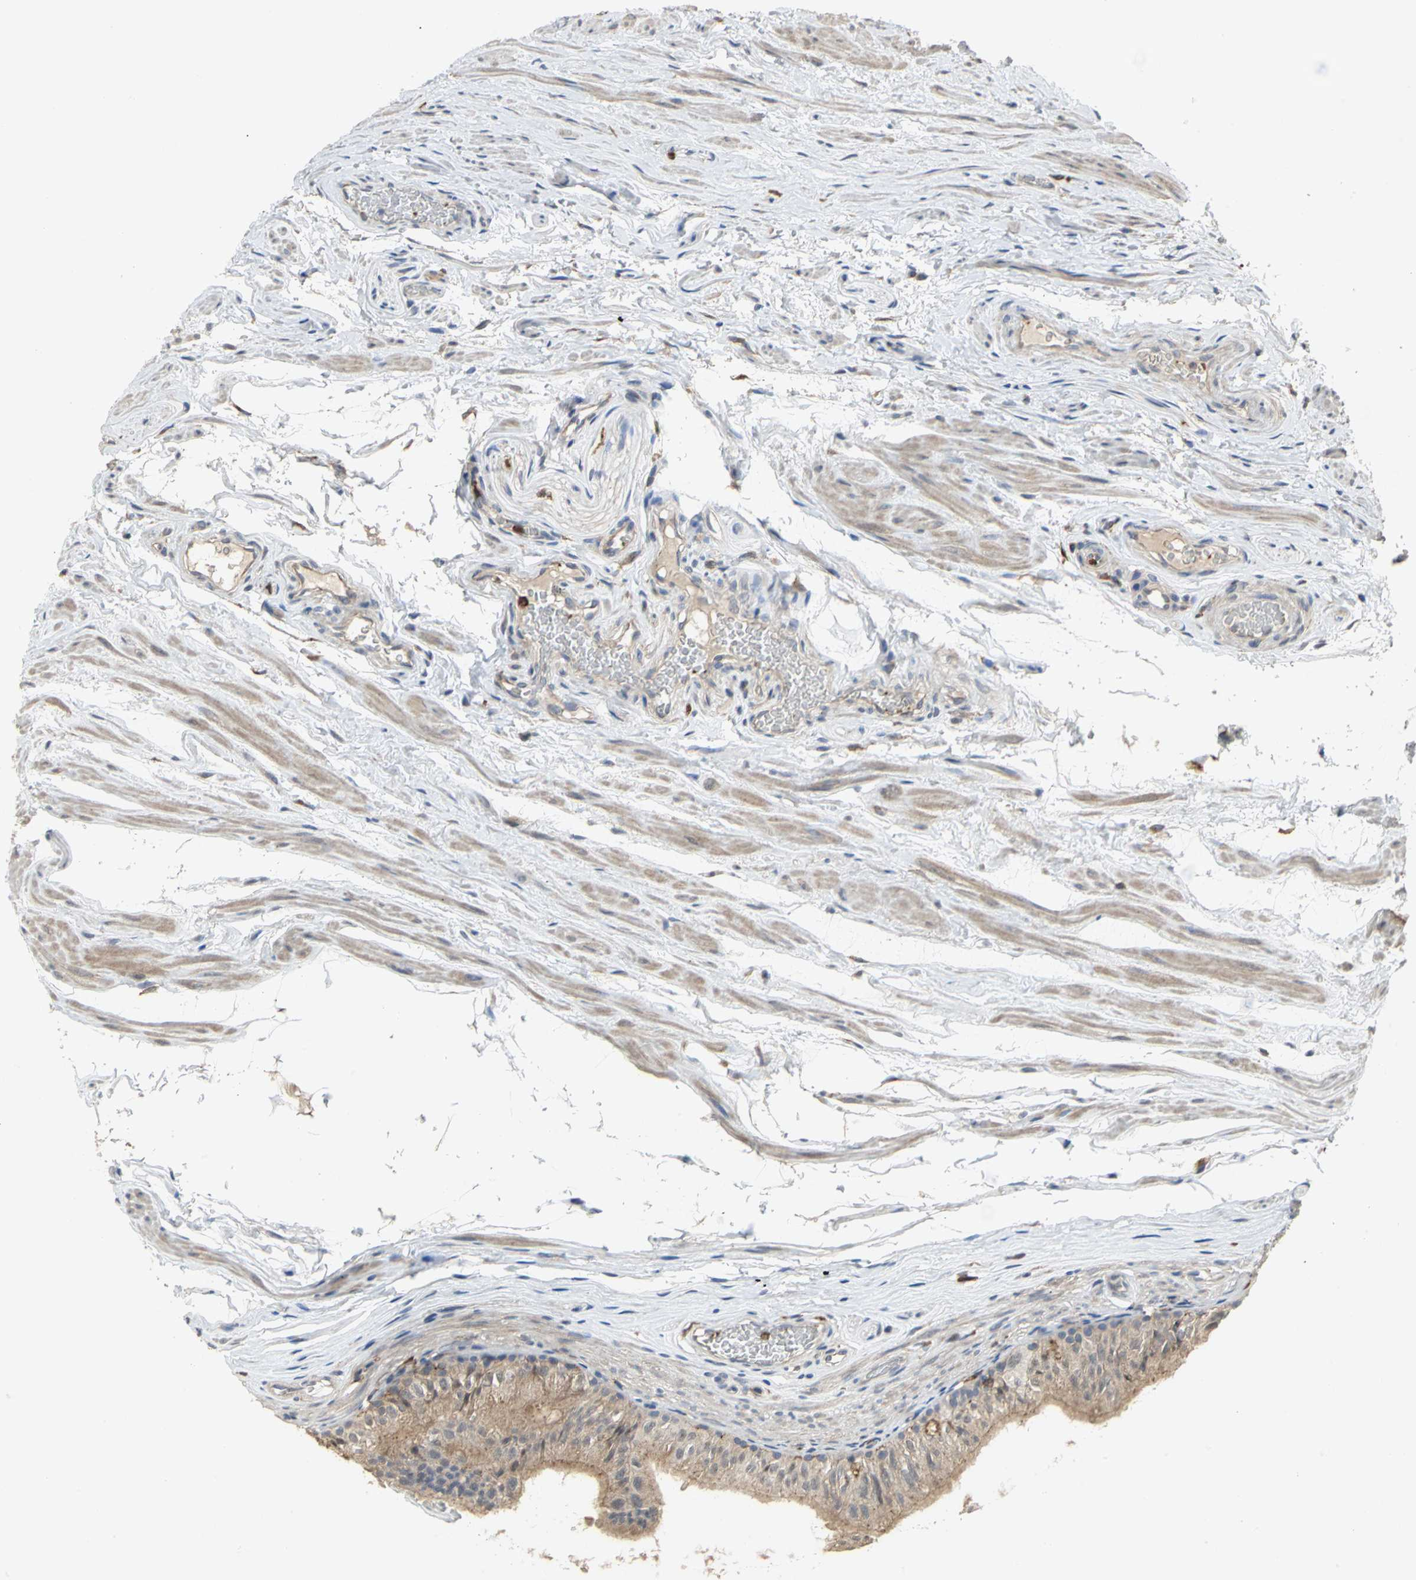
{"staining": {"intensity": "weak", "quantity": ">75%", "location": "cytoplasmic/membranous"}, "tissue": "epididymis", "cell_type": "Glandular cells", "image_type": "normal", "snomed": [{"axis": "morphology", "description": "Normal tissue, NOS"}, {"axis": "topography", "description": "Testis"}, {"axis": "topography", "description": "Epididymis"}], "caption": "Epididymis stained for a protein (brown) reveals weak cytoplasmic/membranous positive positivity in about >75% of glandular cells.", "gene": "SKAP2", "patient": {"sex": "male", "age": 36}}